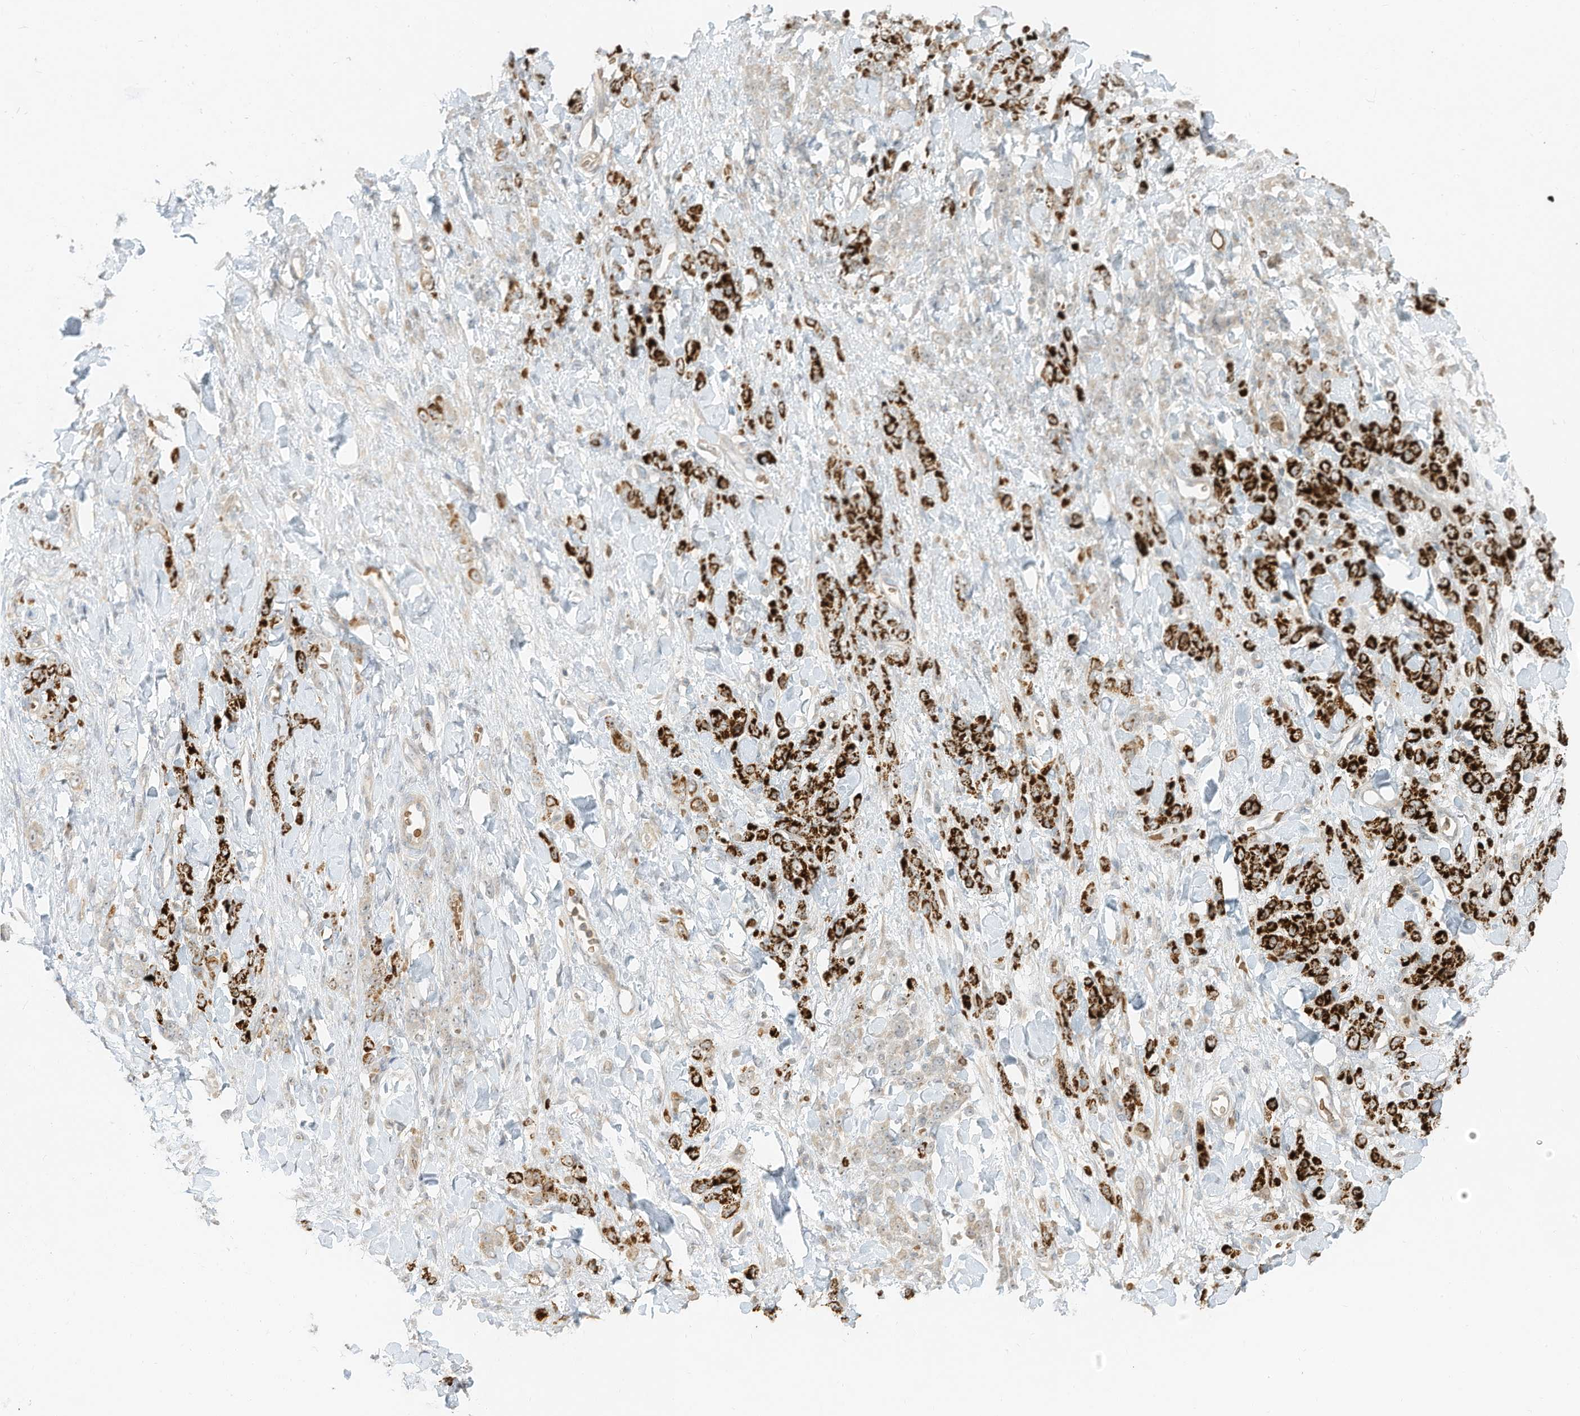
{"staining": {"intensity": "strong", "quantity": ">75%", "location": "cytoplasmic/membranous"}, "tissue": "stomach cancer", "cell_type": "Tumor cells", "image_type": "cancer", "snomed": [{"axis": "morphology", "description": "Normal tissue, NOS"}, {"axis": "morphology", "description": "Adenocarcinoma, NOS"}, {"axis": "topography", "description": "Stomach"}], "caption": "A high amount of strong cytoplasmic/membranous expression is appreciated in approximately >75% of tumor cells in stomach cancer tissue.", "gene": "OFD1", "patient": {"sex": "male", "age": 82}}